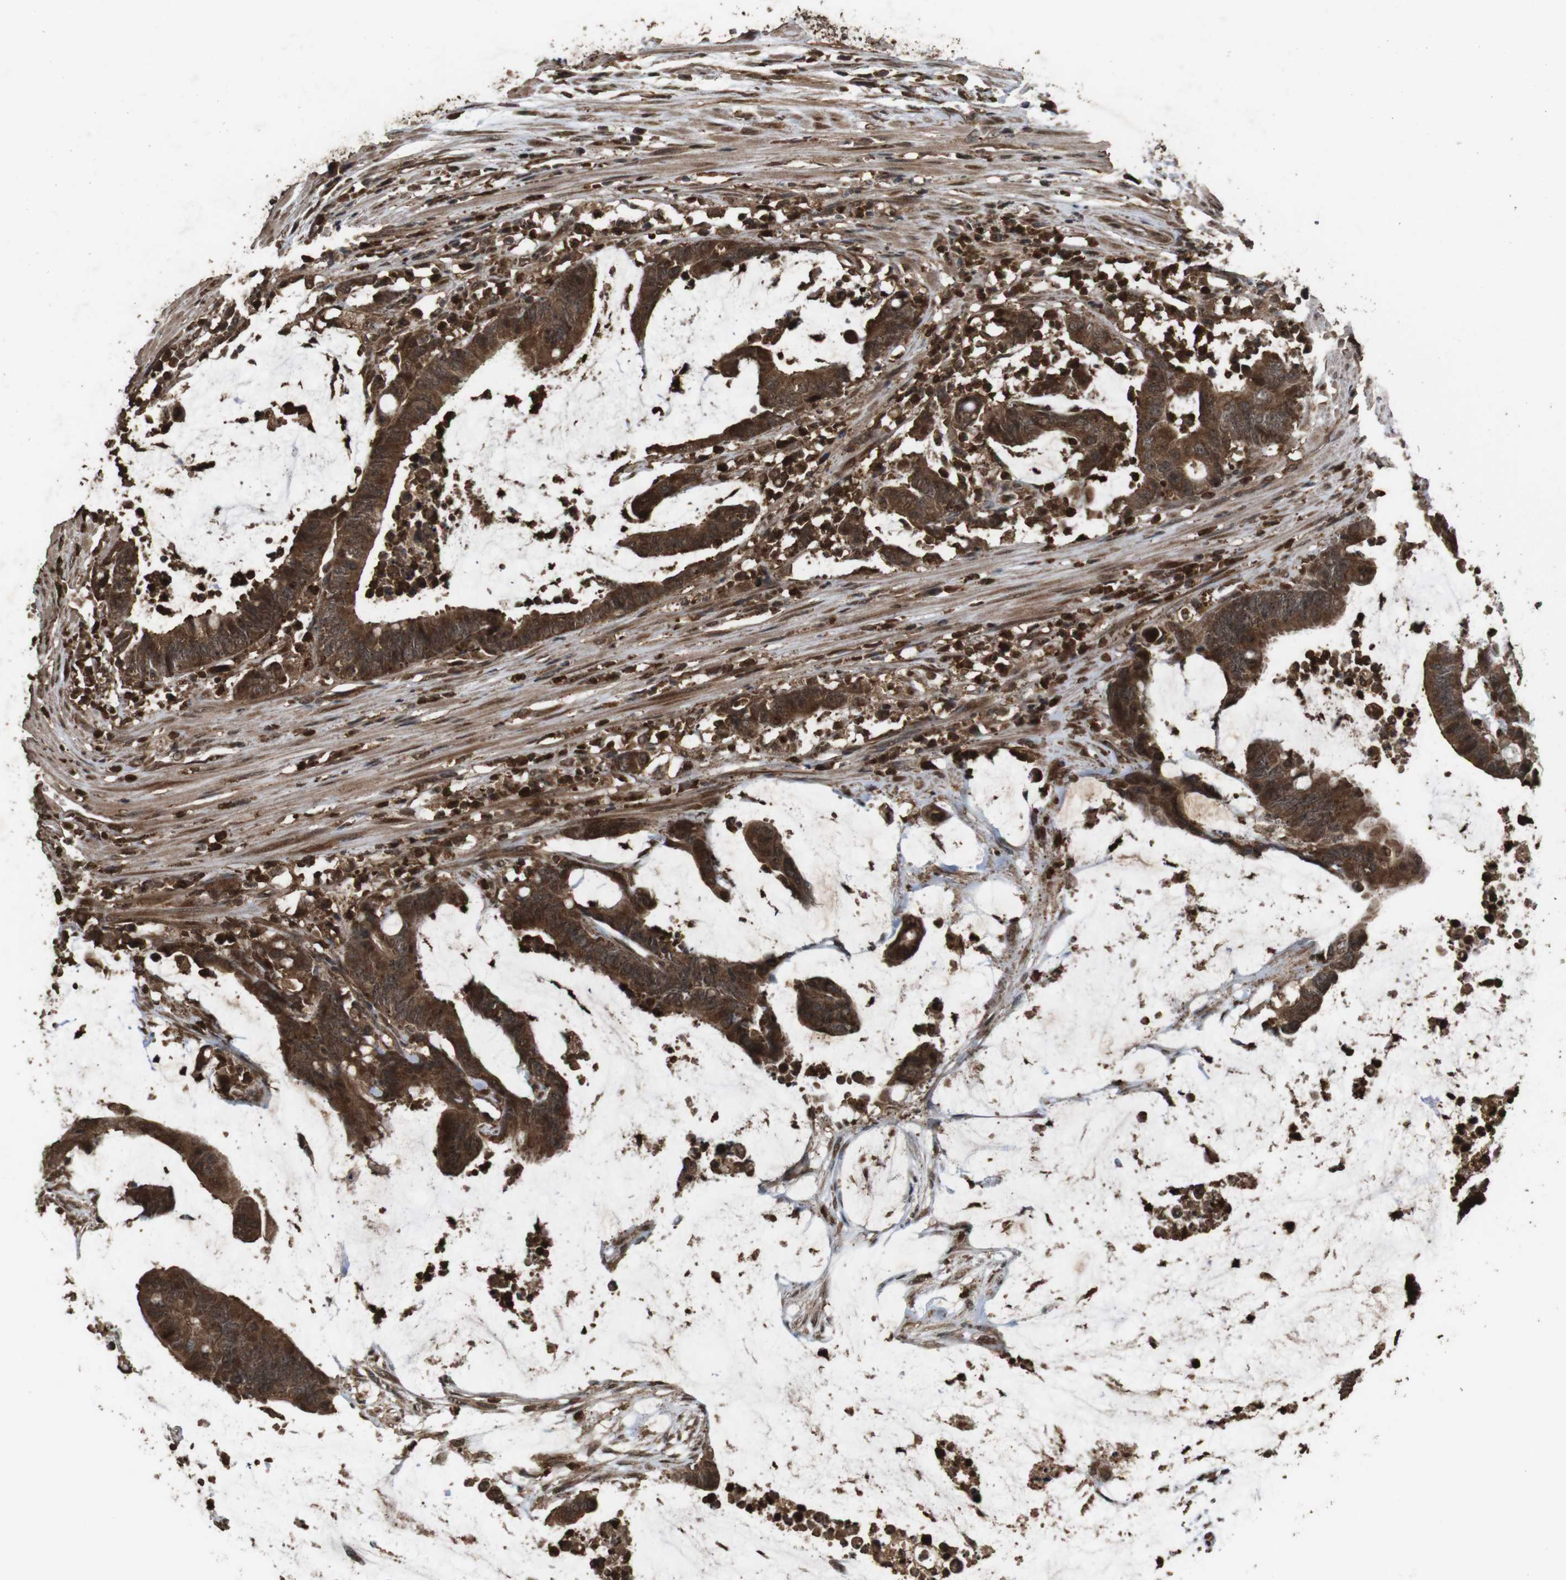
{"staining": {"intensity": "strong", "quantity": ">75%", "location": "cytoplasmic/membranous"}, "tissue": "colorectal cancer", "cell_type": "Tumor cells", "image_type": "cancer", "snomed": [{"axis": "morphology", "description": "Adenocarcinoma, NOS"}, {"axis": "topography", "description": "Rectum"}], "caption": "Brown immunohistochemical staining in colorectal cancer shows strong cytoplasmic/membranous expression in approximately >75% of tumor cells.", "gene": "RRAS2", "patient": {"sex": "female", "age": 66}}